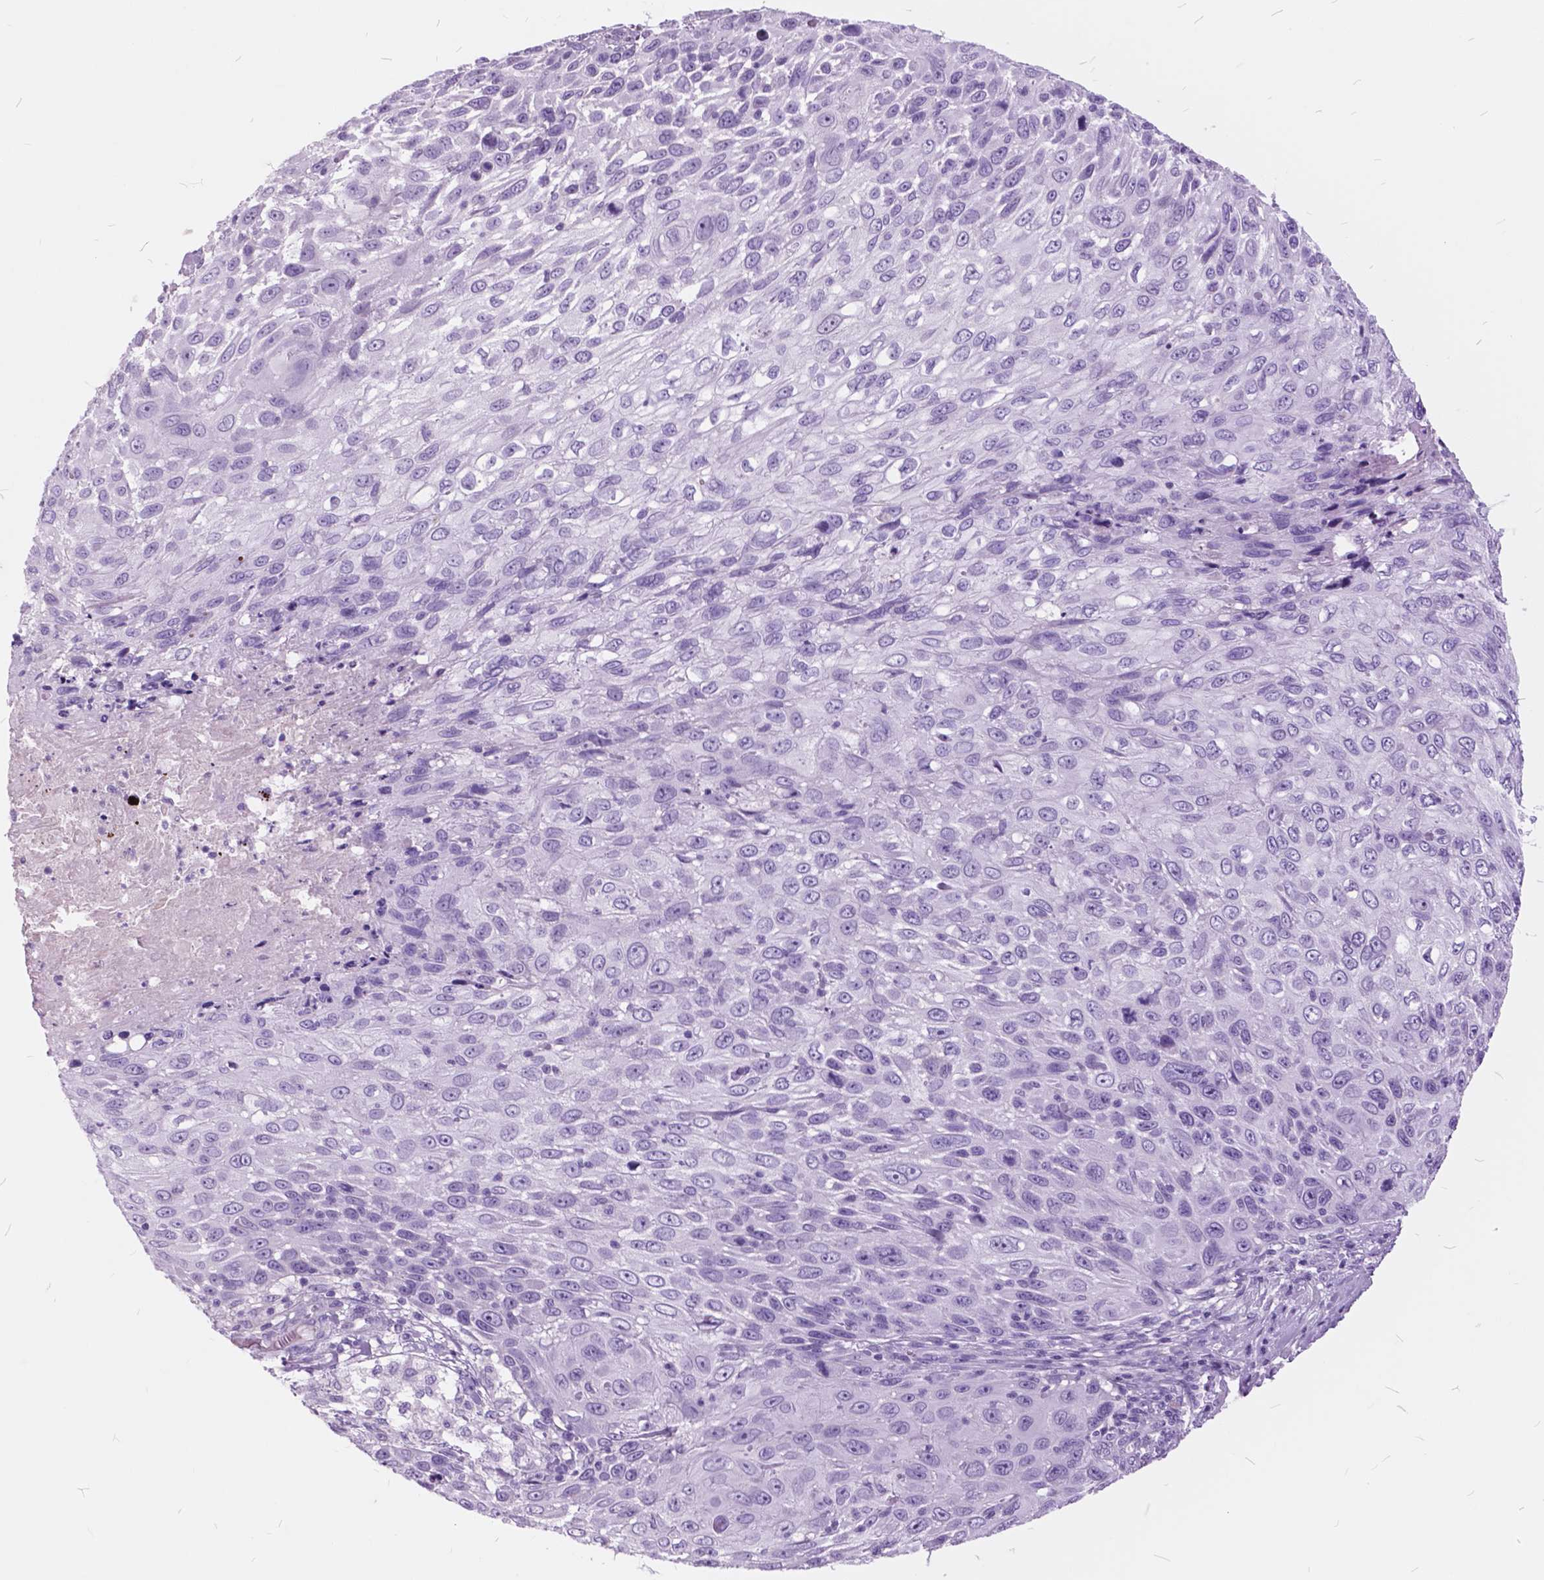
{"staining": {"intensity": "negative", "quantity": "none", "location": "none"}, "tissue": "skin cancer", "cell_type": "Tumor cells", "image_type": "cancer", "snomed": [{"axis": "morphology", "description": "Squamous cell carcinoma, NOS"}, {"axis": "topography", "description": "Skin"}], "caption": "Immunohistochemical staining of human skin cancer (squamous cell carcinoma) displays no significant staining in tumor cells. (DAB IHC, high magnification).", "gene": "GDF9", "patient": {"sex": "male", "age": 92}}